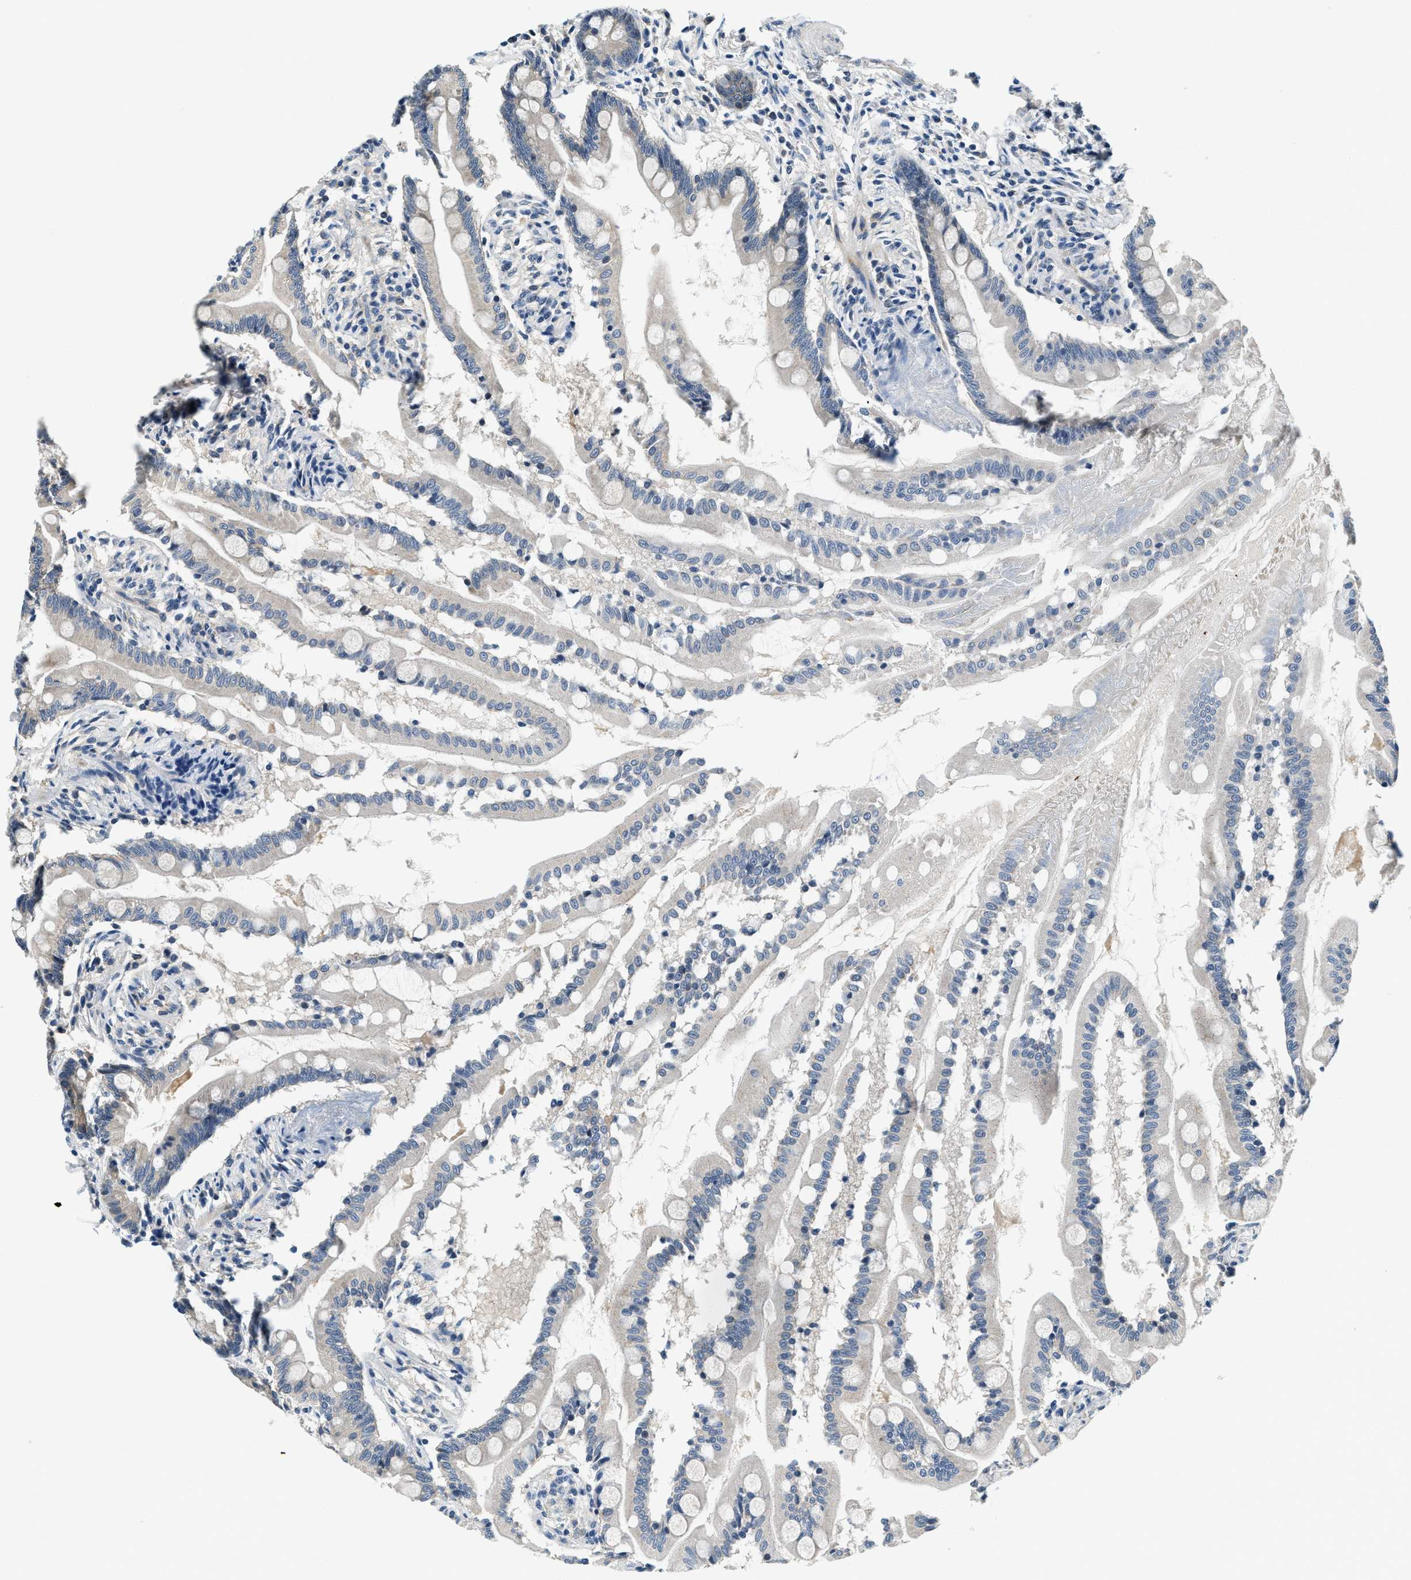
{"staining": {"intensity": "weak", "quantity": "25%-75%", "location": "cytoplasmic/membranous"}, "tissue": "small intestine", "cell_type": "Glandular cells", "image_type": "normal", "snomed": [{"axis": "morphology", "description": "Normal tissue, NOS"}, {"axis": "topography", "description": "Small intestine"}], "caption": "This micrograph exhibits immunohistochemistry staining of unremarkable small intestine, with low weak cytoplasmic/membranous expression in about 25%-75% of glandular cells.", "gene": "YAE1", "patient": {"sex": "female", "age": 56}}